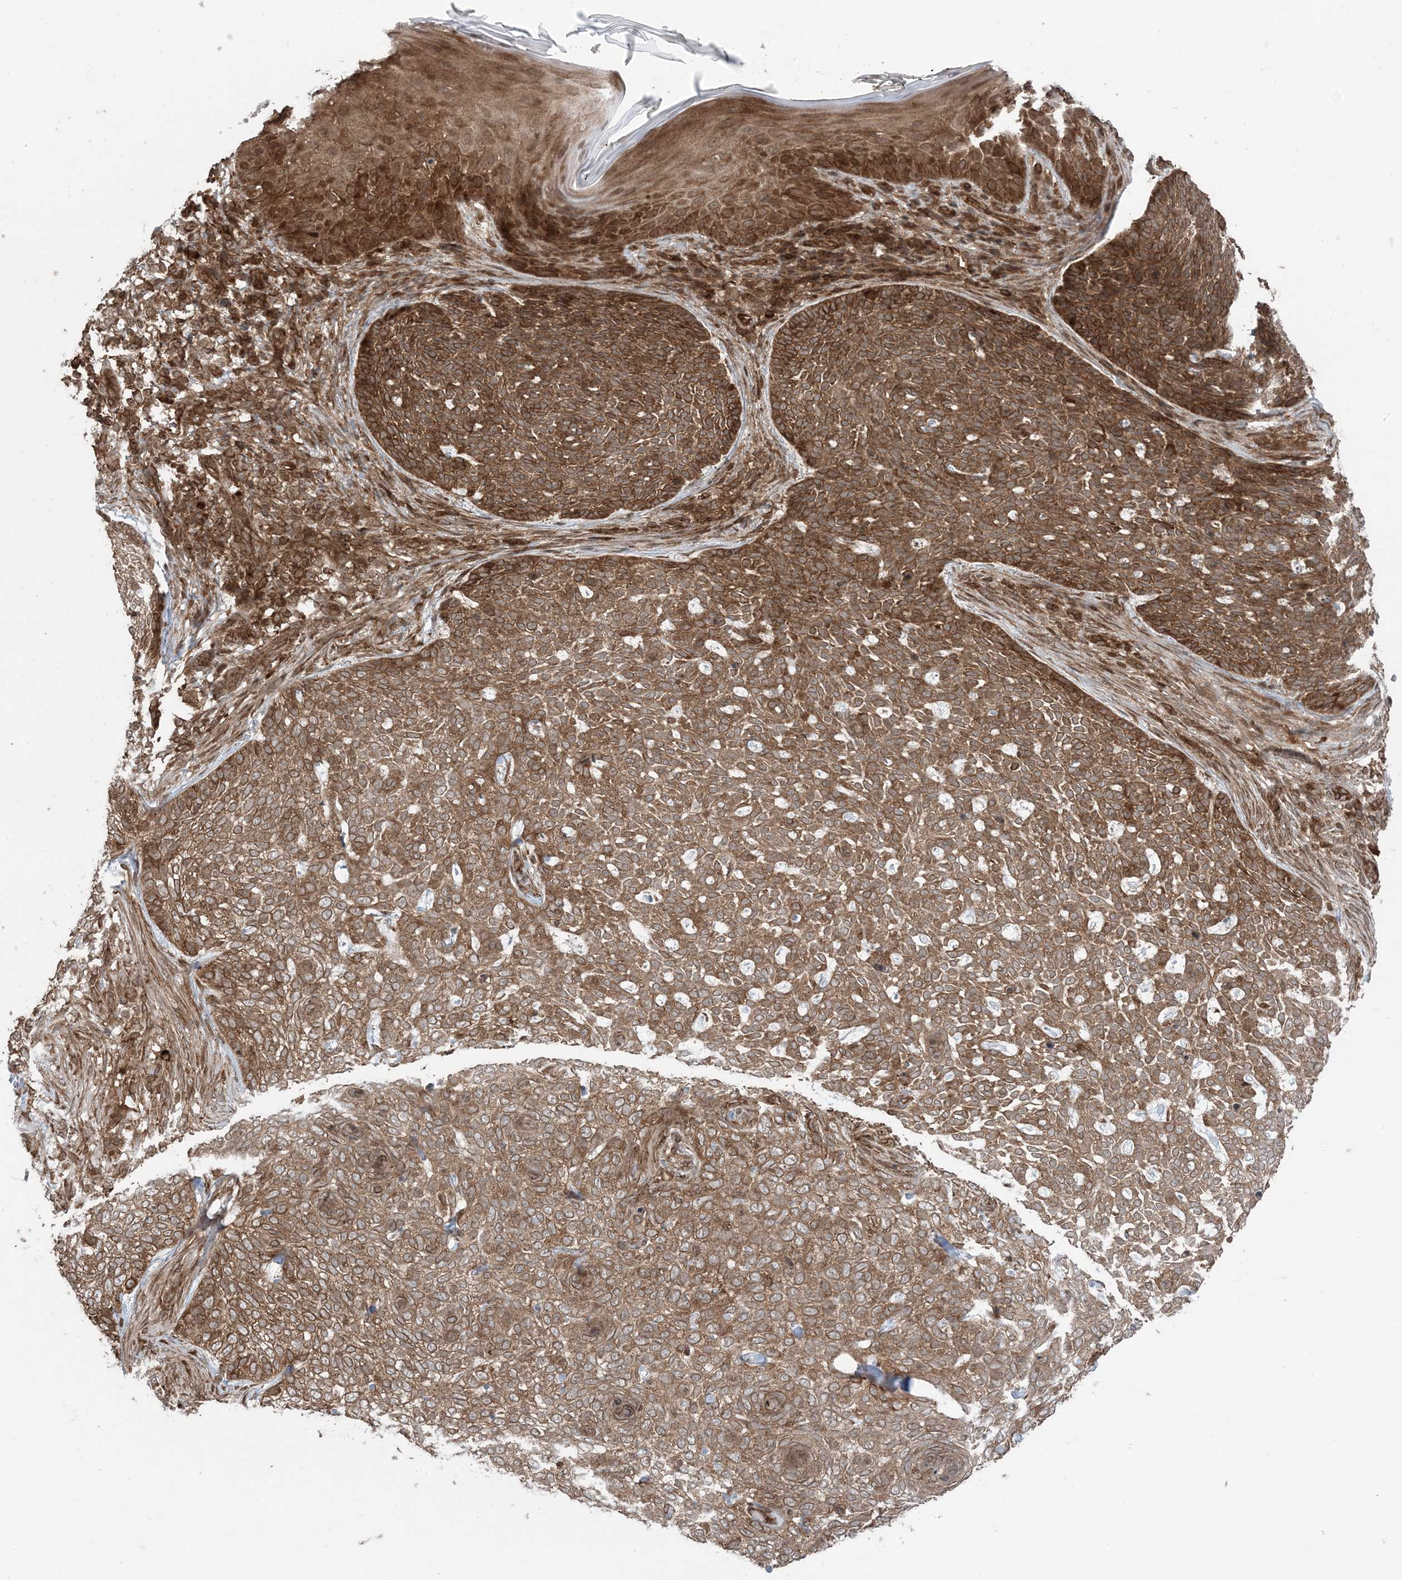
{"staining": {"intensity": "moderate", "quantity": ">75%", "location": "cytoplasmic/membranous"}, "tissue": "skin cancer", "cell_type": "Tumor cells", "image_type": "cancer", "snomed": [{"axis": "morphology", "description": "Basal cell carcinoma"}, {"axis": "topography", "description": "Skin"}], "caption": "The photomicrograph exhibits a brown stain indicating the presence of a protein in the cytoplasmic/membranous of tumor cells in skin basal cell carcinoma. The staining is performed using DAB (3,3'-diaminobenzidine) brown chromogen to label protein expression. The nuclei are counter-stained blue using hematoxylin.", "gene": "DDX19B", "patient": {"sex": "female", "age": 64}}